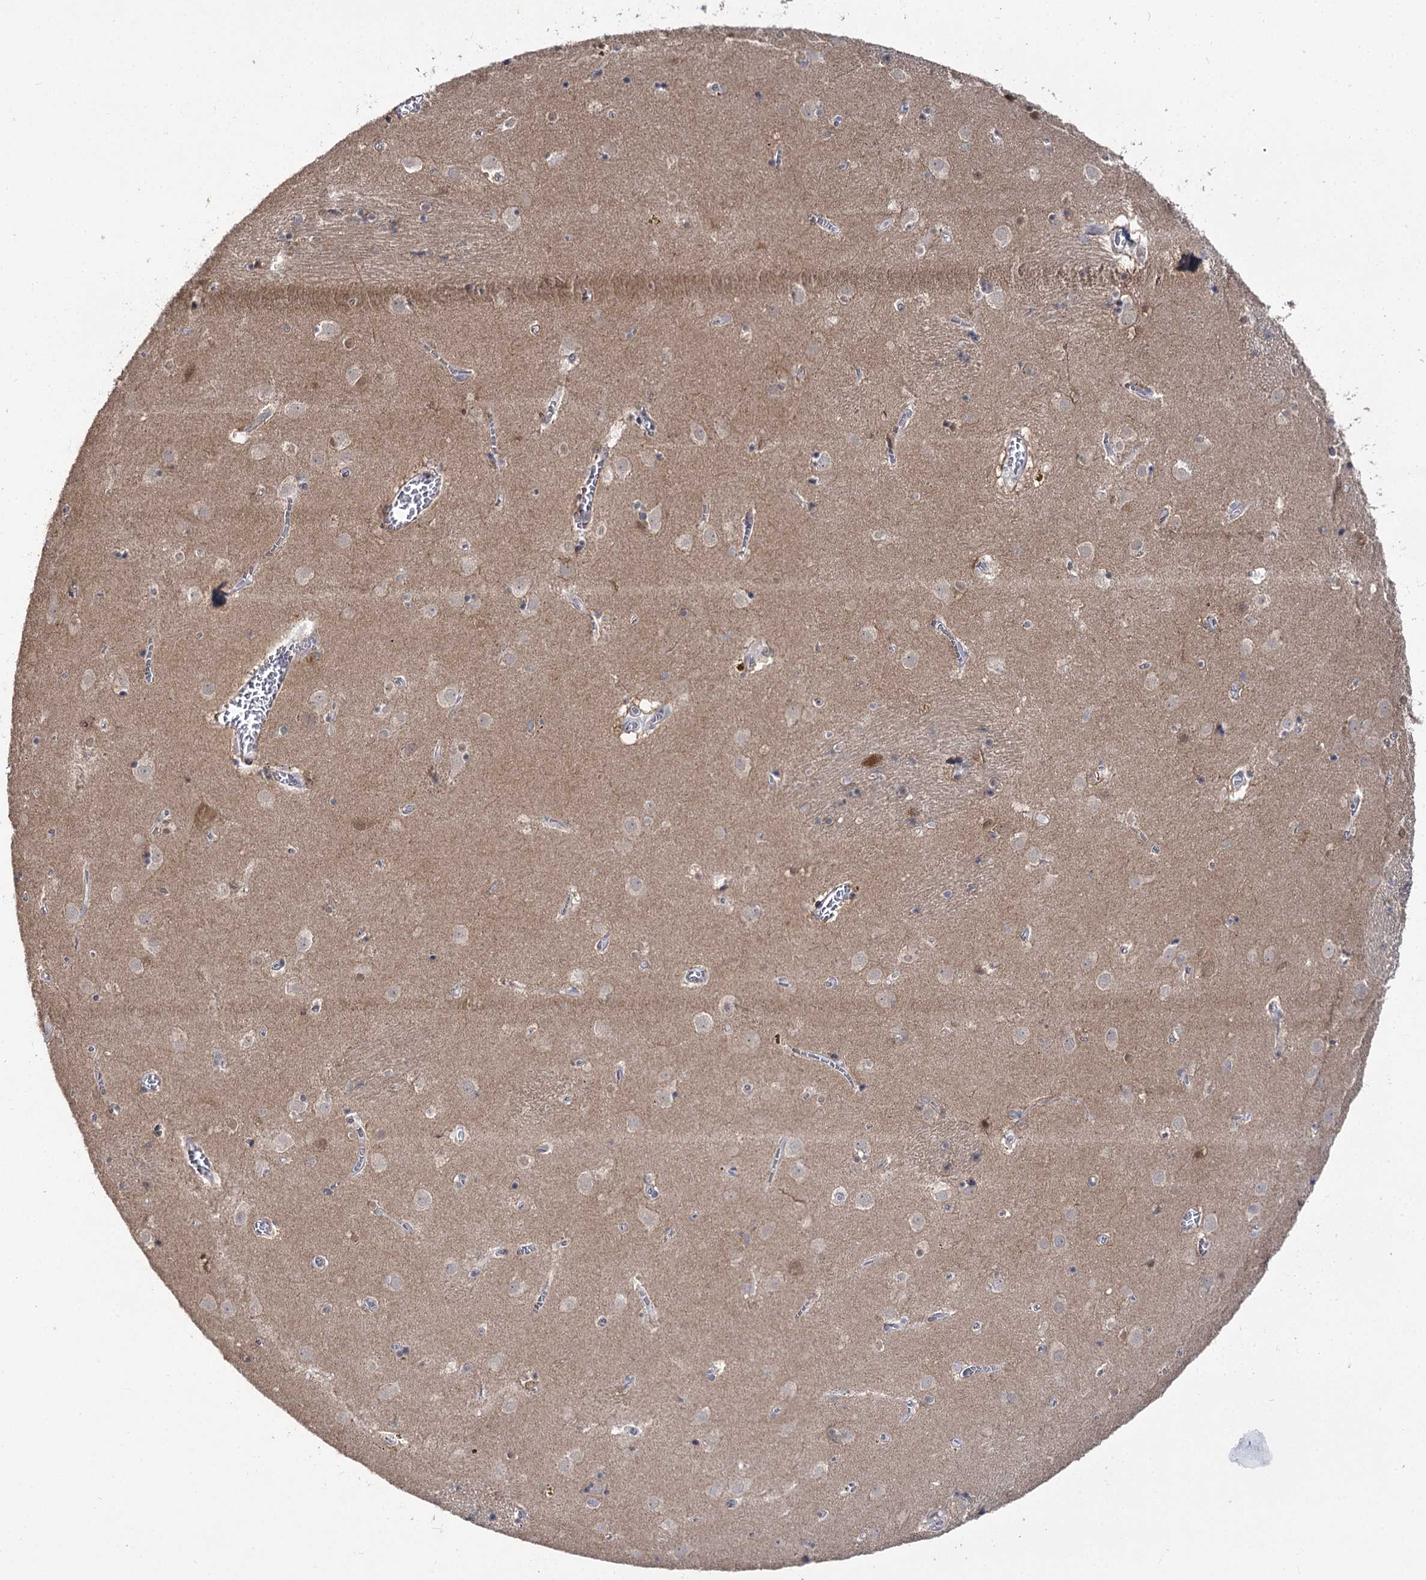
{"staining": {"intensity": "negative", "quantity": "none", "location": "none"}, "tissue": "caudate", "cell_type": "Glial cells", "image_type": "normal", "snomed": [{"axis": "morphology", "description": "Normal tissue, NOS"}, {"axis": "topography", "description": "Lateral ventricle wall"}], "caption": "Immunohistochemical staining of unremarkable human caudate displays no significant expression in glial cells.", "gene": "PHYHIPL", "patient": {"sex": "male", "age": 70}}